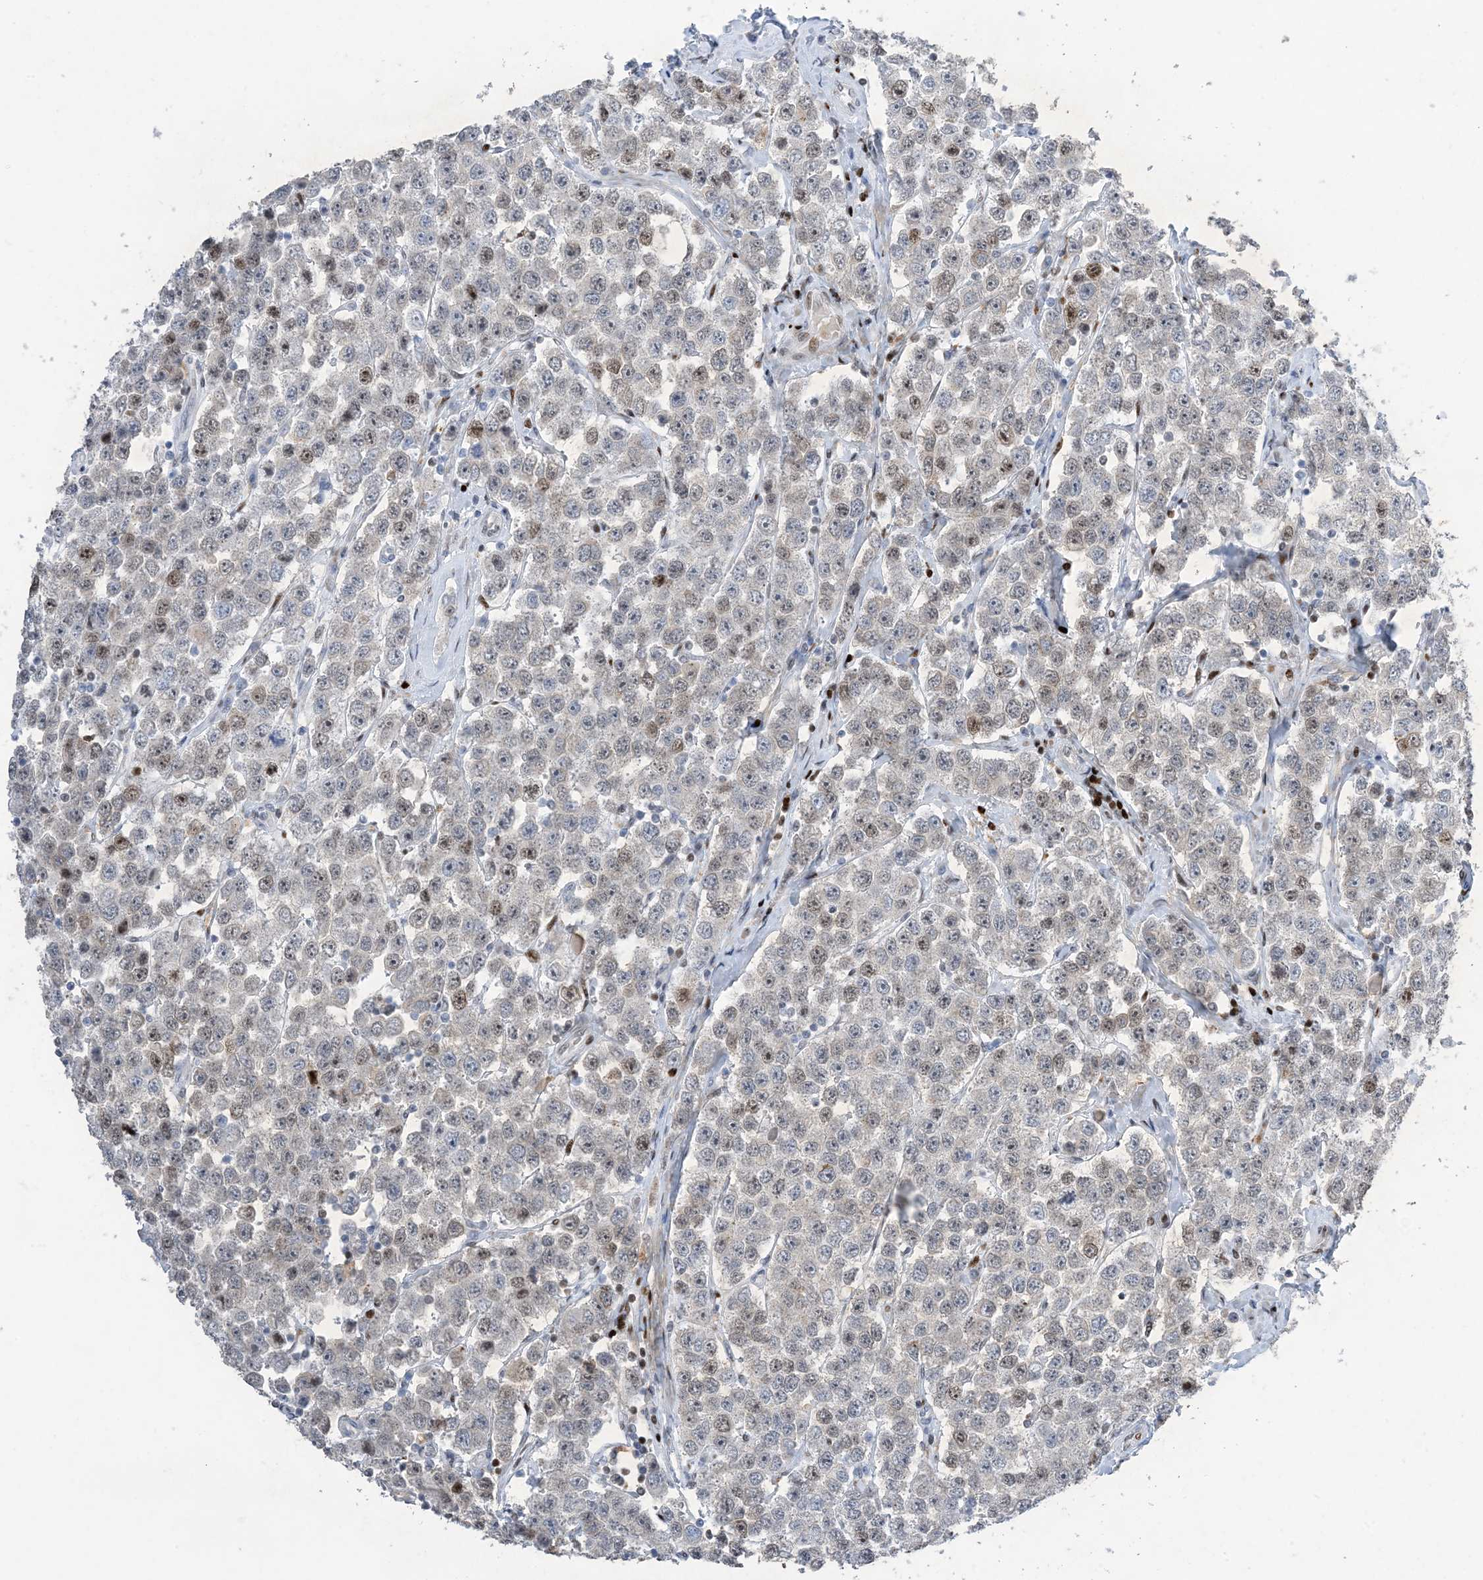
{"staining": {"intensity": "weak", "quantity": "<25%", "location": "cytoplasmic/membranous,nuclear"}, "tissue": "testis cancer", "cell_type": "Tumor cells", "image_type": "cancer", "snomed": [{"axis": "morphology", "description": "Seminoma, NOS"}, {"axis": "topography", "description": "Testis"}], "caption": "There is no significant positivity in tumor cells of testis cancer. The staining was performed using DAB to visualize the protein expression in brown, while the nuclei were stained in blue with hematoxylin (Magnification: 20x).", "gene": "SLC25A53", "patient": {"sex": "male", "age": 28}}